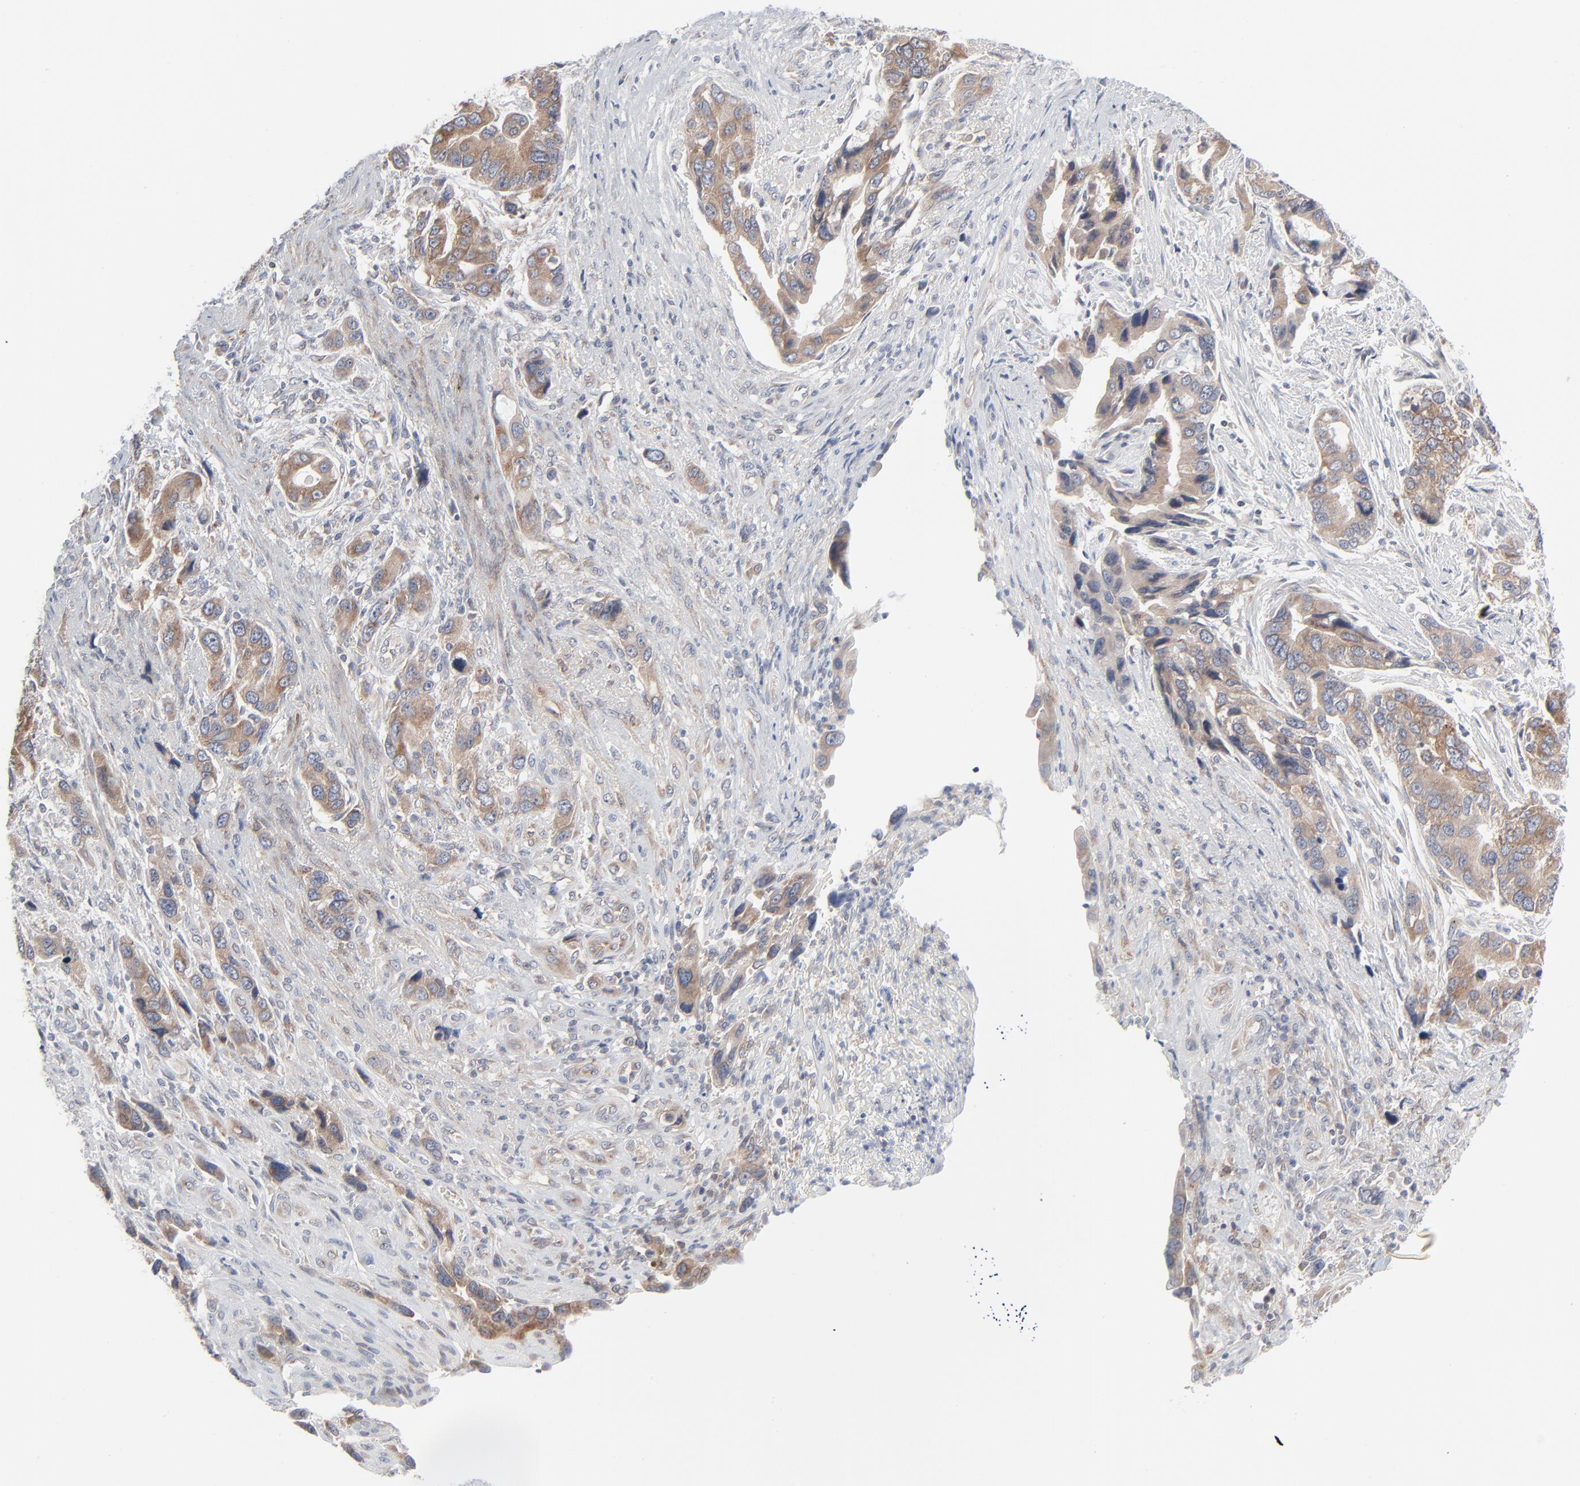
{"staining": {"intensity": "moderate", "quantity": ">75%", "location": "cytoplasmic/membranous"}, "tissue": "stomach cancer", "cell_type": "Tumor cells", "image_type": "cancer", "snomed": [{"axis": "morphology", "description": "Adenocarcinoma, NOS"}, {"axis": "topography", "description": "Stomach, lower"}], "caption": "Stomach adenocarcinoma was stained to show a protein in brown. There is medium levels of moderate cytoplasmic/membranous staining in approximately >75% of tumor cells. (DAB (3,3'-diaminobenzidine) = brown stain, brightfield microscopy at high magnification).", "gene": "KDSR", "patient": {"sex": "female", "age": 93}}